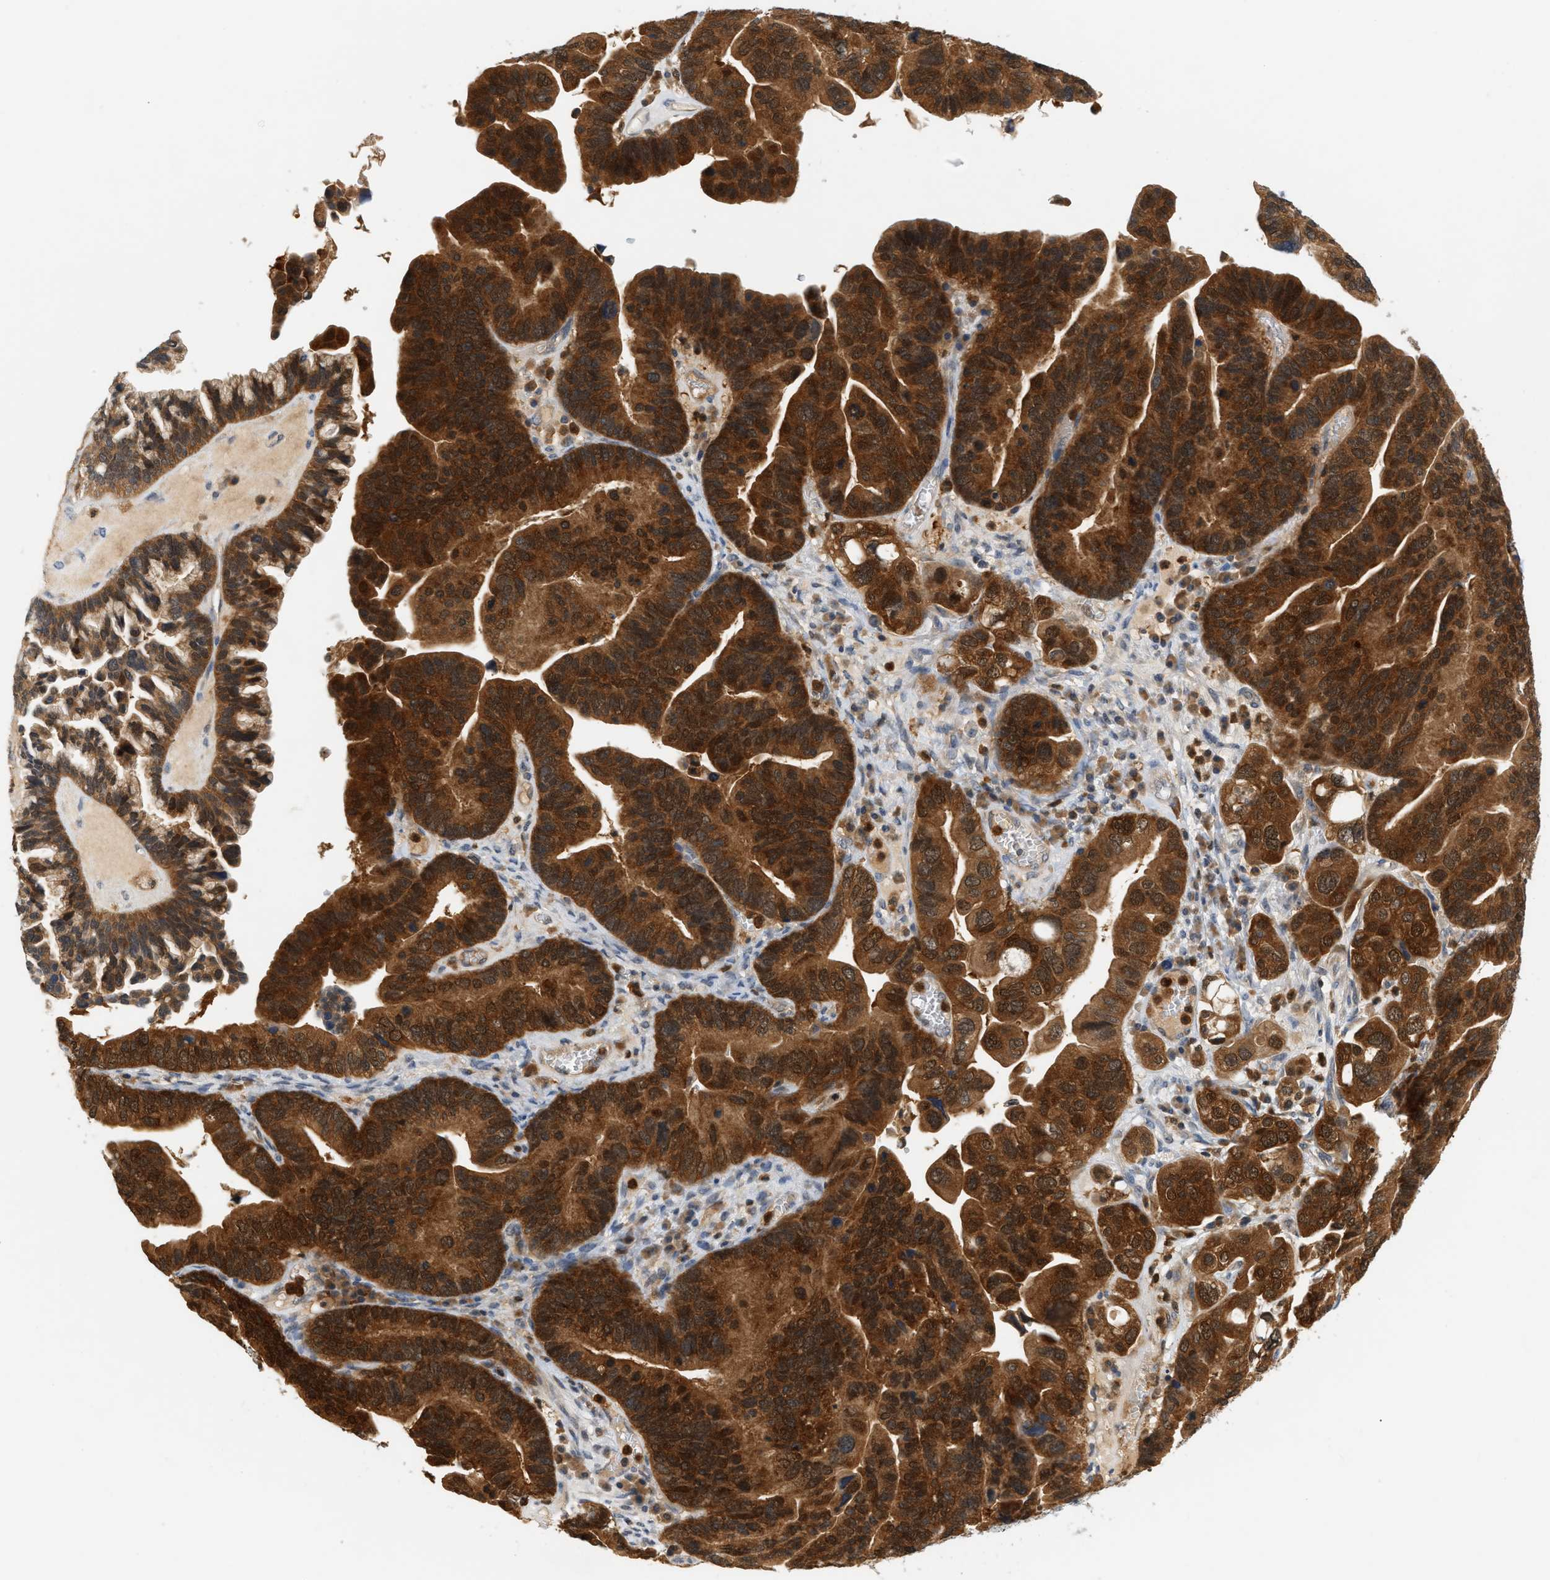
{"staining": {"intensity": "strong", "quantity": ">75%", "location": "cytoplasmic/membranous"}, "tissue": "ovarian cancer", "cell_type": "Tumor cells", "image_type": "cancer", "snomed": [{"axis": "morphology", "description": "Cystadenocarcinoma, serous, NOS"}, {"axis": "topography", "description": "Ovary"}], "caption": "Human ovarian cancer (serous cystadenocarcinoma) stained with a protein marker shows strong staining in tumor cells.", "gene": "PYCARD", "patient": {"sex": "female", "age": 56}}